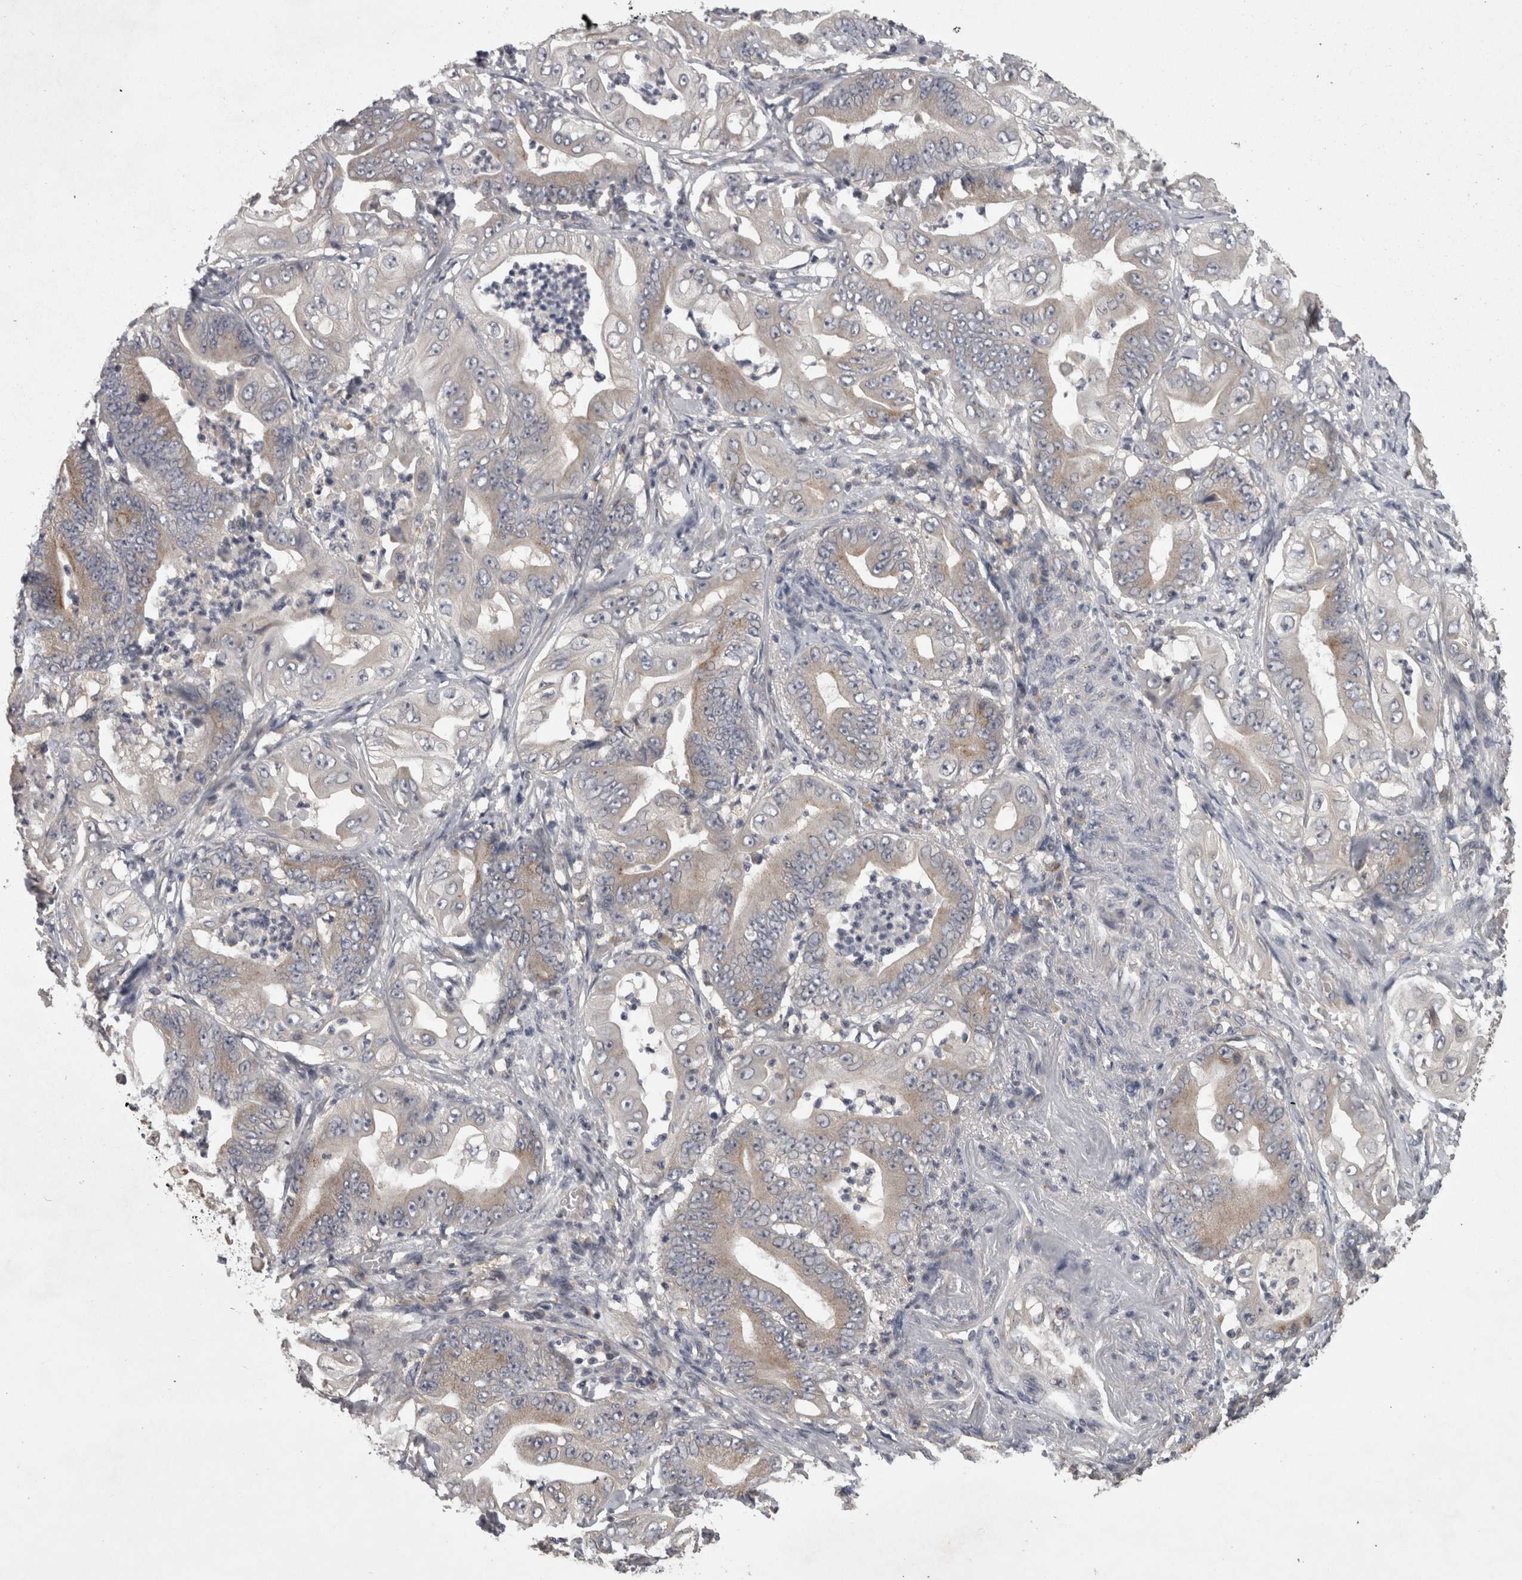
{"staining": {"intensity": "weak", "quantity": "25%-75%", "location": "cytoplasmic/membranous"}, "tissue": "stomach cancer", "cell_type": "Tumor cells", "image_type": "cancer", "snomed": [{"axis": "morphology", "description": "Adenocarcinoma, NOS"}, {"axis": "topography", "description": "Stomach"}], "caption": "Tumor cells exhibit weak cytoplasmic/membranous staining in about 25%-75% of cells in stomach cancer (adenocarcinoma).", "gene": "PCM1", "patient": {"sex": "female", "age": 73}}